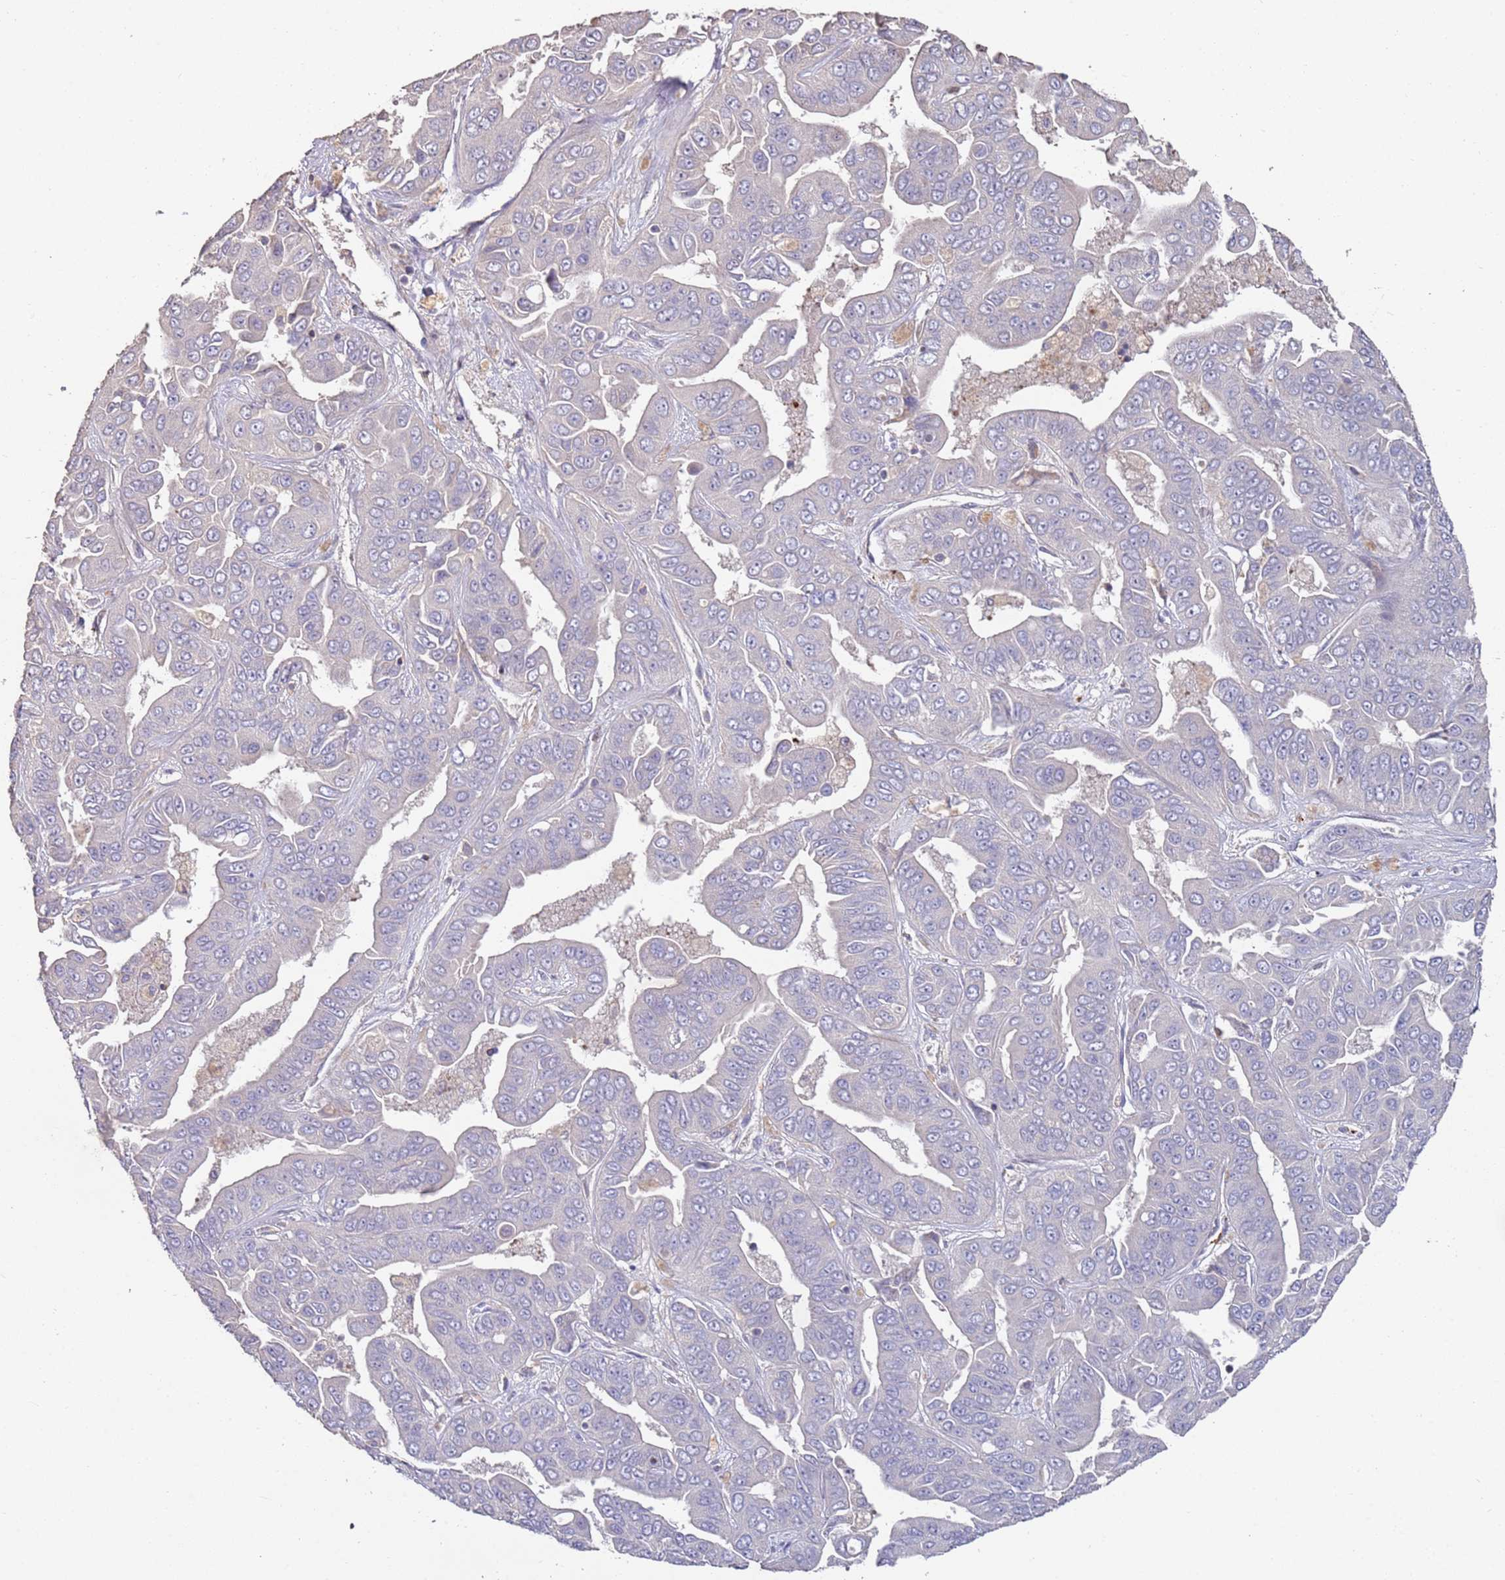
{"staining": {"intensity": "negative", "quantity": "none", "location": "none"}, "tissue": "liver cancer", "cell_type": "Tumor cells", "image_type": "cancer", "snomed": [{"axis": "morphology", "description": "Cholangiocarcinoma"}, {"axis": "topography", "description": "Liver"}], "caption": "An immunohistochemistry (IHC) micrograph of liver cancer is shown. There is no staining in tumor cells of liver cancer.", "gene": "LACC1", "patient": {"sex": "female", "age": 52}}